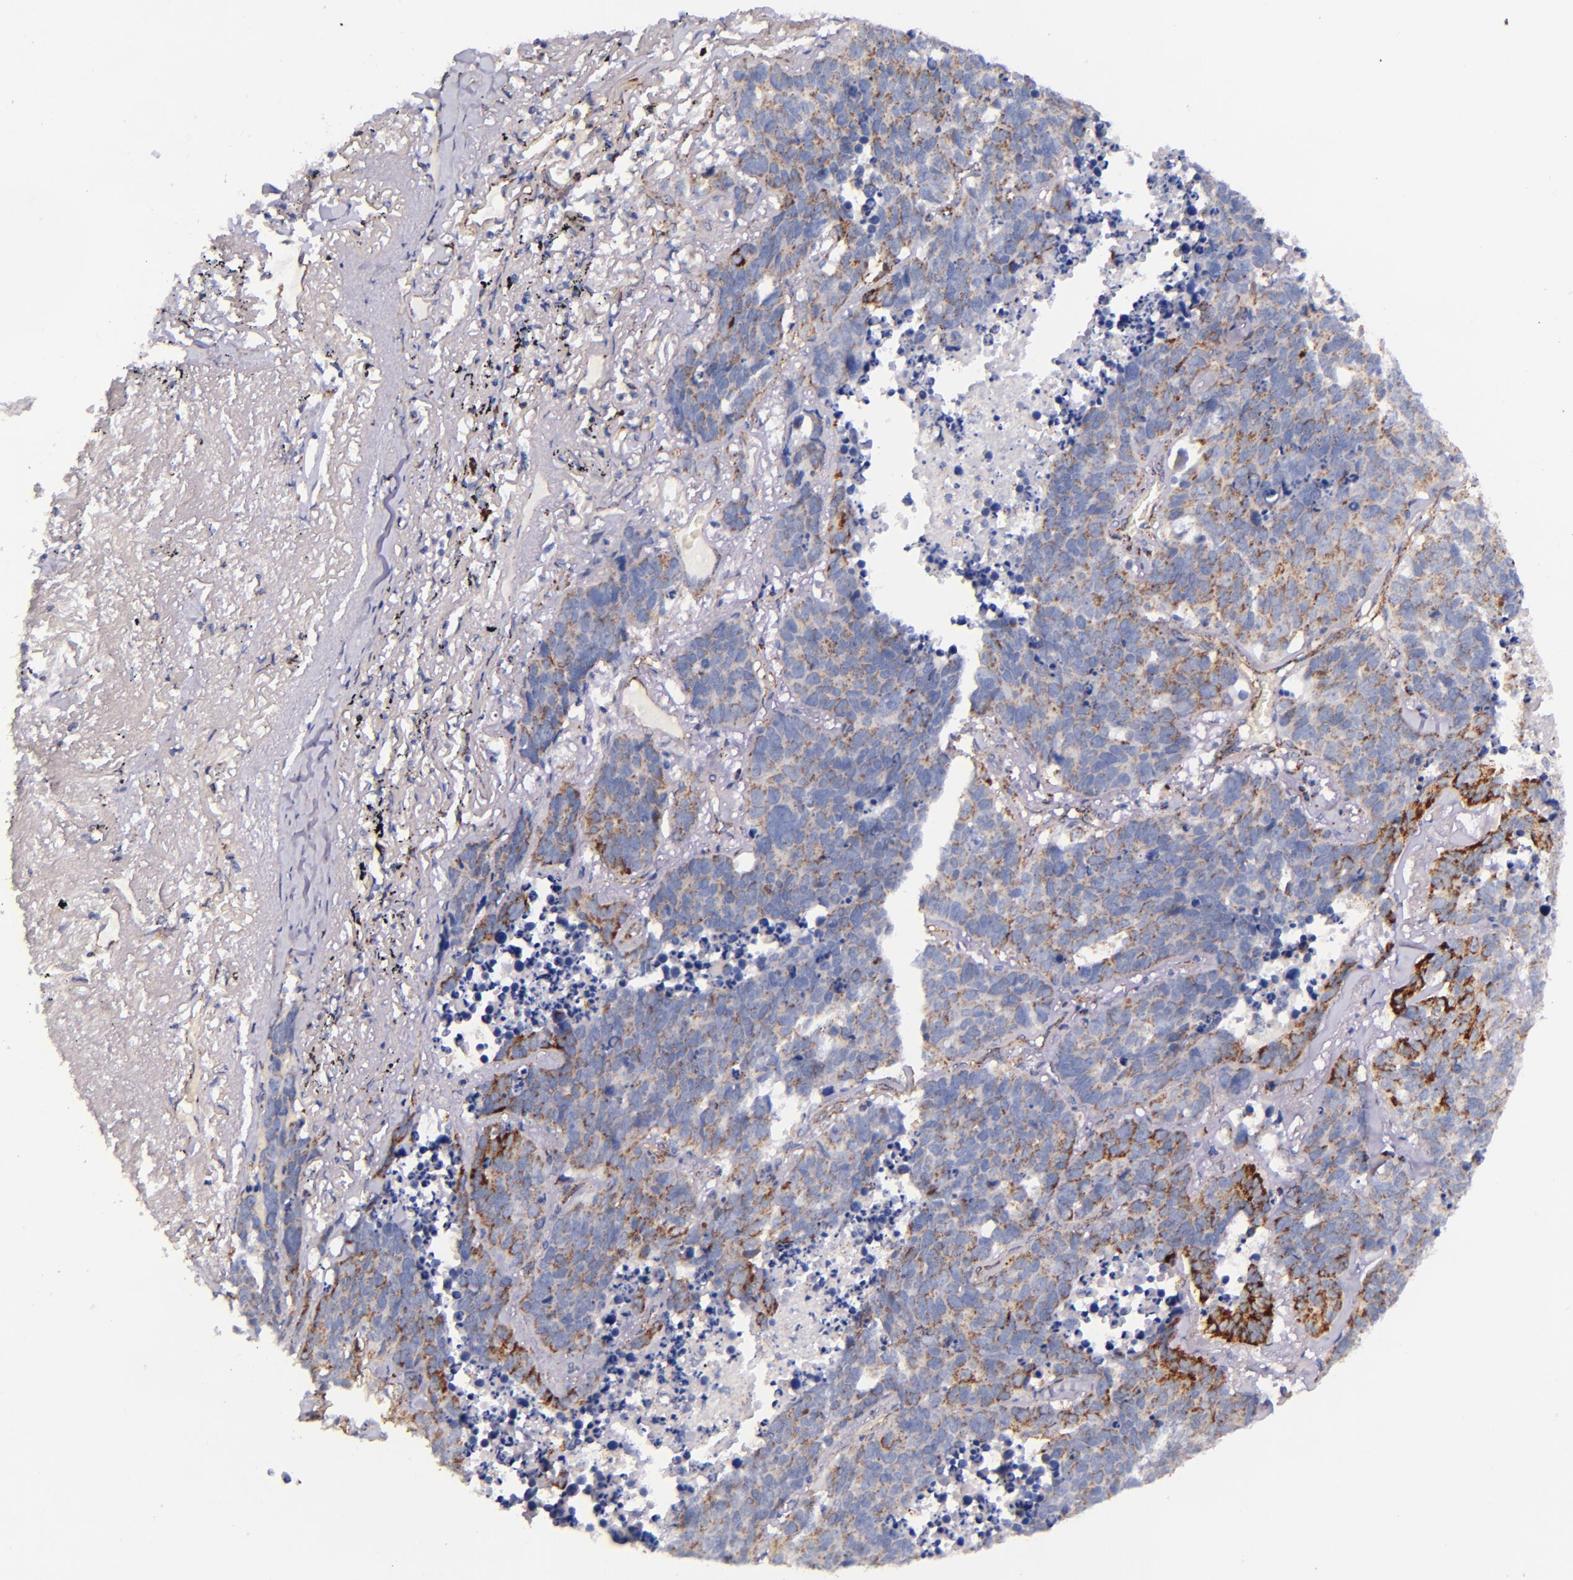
{"staining": {"intensity": "moderate", "quantity": "<25%", "location": "cytoplasmic/membranous"}, "tissue": "lung cancer", "cell_type": "Tumor cells", "image_type": "cancer", "snomed": [{"axis": "morphology", "description": "Carcinoid, malignant, NOS"}, {"axis": "topography", "description": "Lung"}], "caption": "Immunohistochemistry (IHC) micrograph of lung cancer stained for a protein (brown), which exhibits low levels of moderate cytoplasmic/membranous positivity in about <25% of tumor cells.", "gene": "IDH3G", "patient": {"sex": "male", "age": 60}}